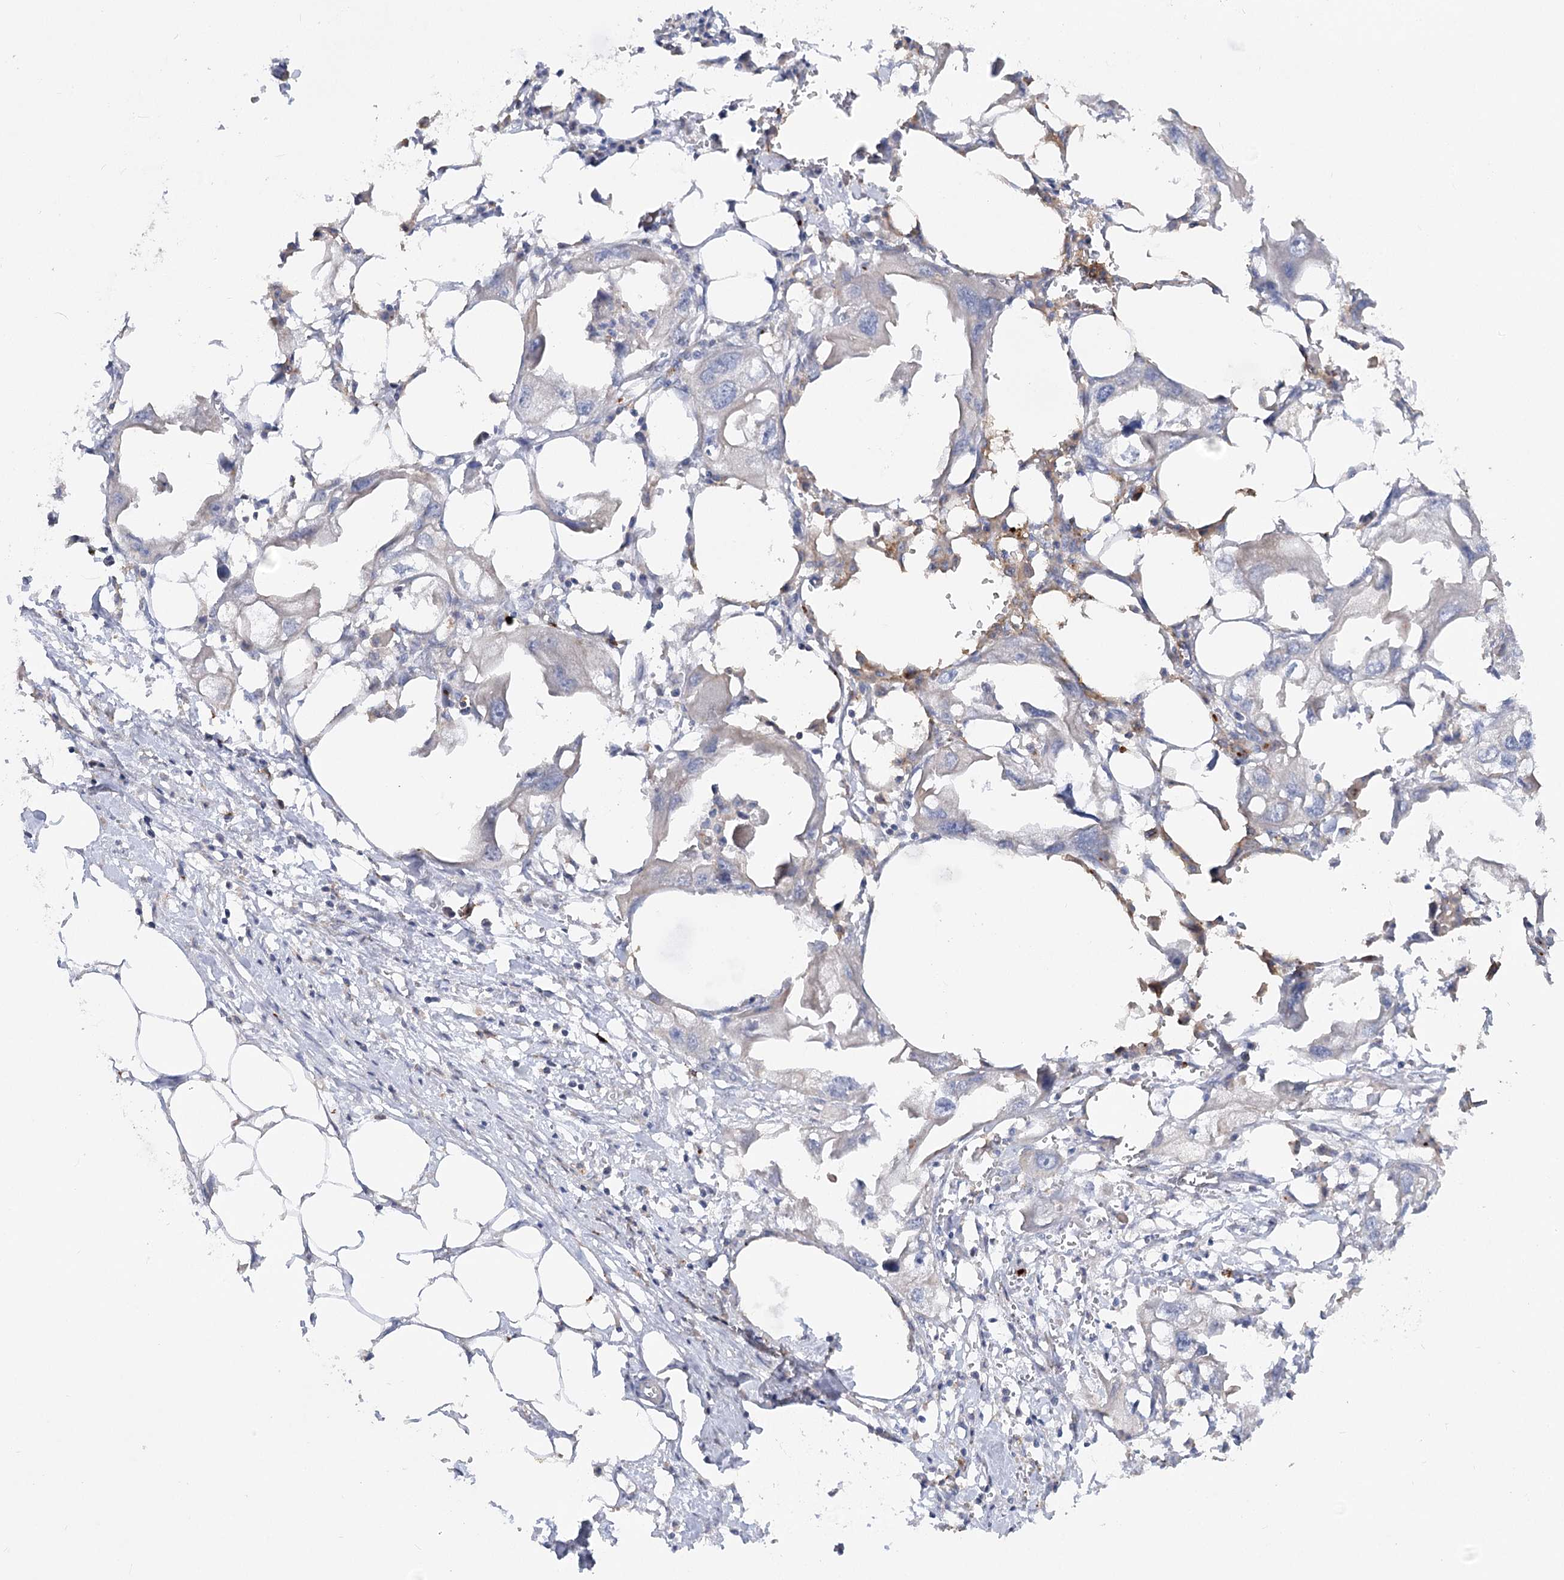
{"staining": {"intensity": "negative", "quantity": "none", "location": "none"}, "tissue": "endometrial cancer", "cell_type": "Tumor cells", "image_type": "cancer", "snomed": [{"axis": "morphology", "description": "Adenocarcinoma, NOS"}, {"axis": "morphology", "description": "Adenocarcinoma, metastatic, NOS"}, {"axis": "topography", "description": "Adipose tissue"}, {"axis": "topography", "description": "Endometrium"}], "caption": "Immunohistochemistry histopathology image of neoplastic tissue: endometrial cancer (metastatic adenocarcinoma) stained with DAB (3,3'-diaminobenzidine) shows no significant protein expression in tumor cells.", "gene": "SCN11A", "patient": {"sex": "female", "age": 67}}